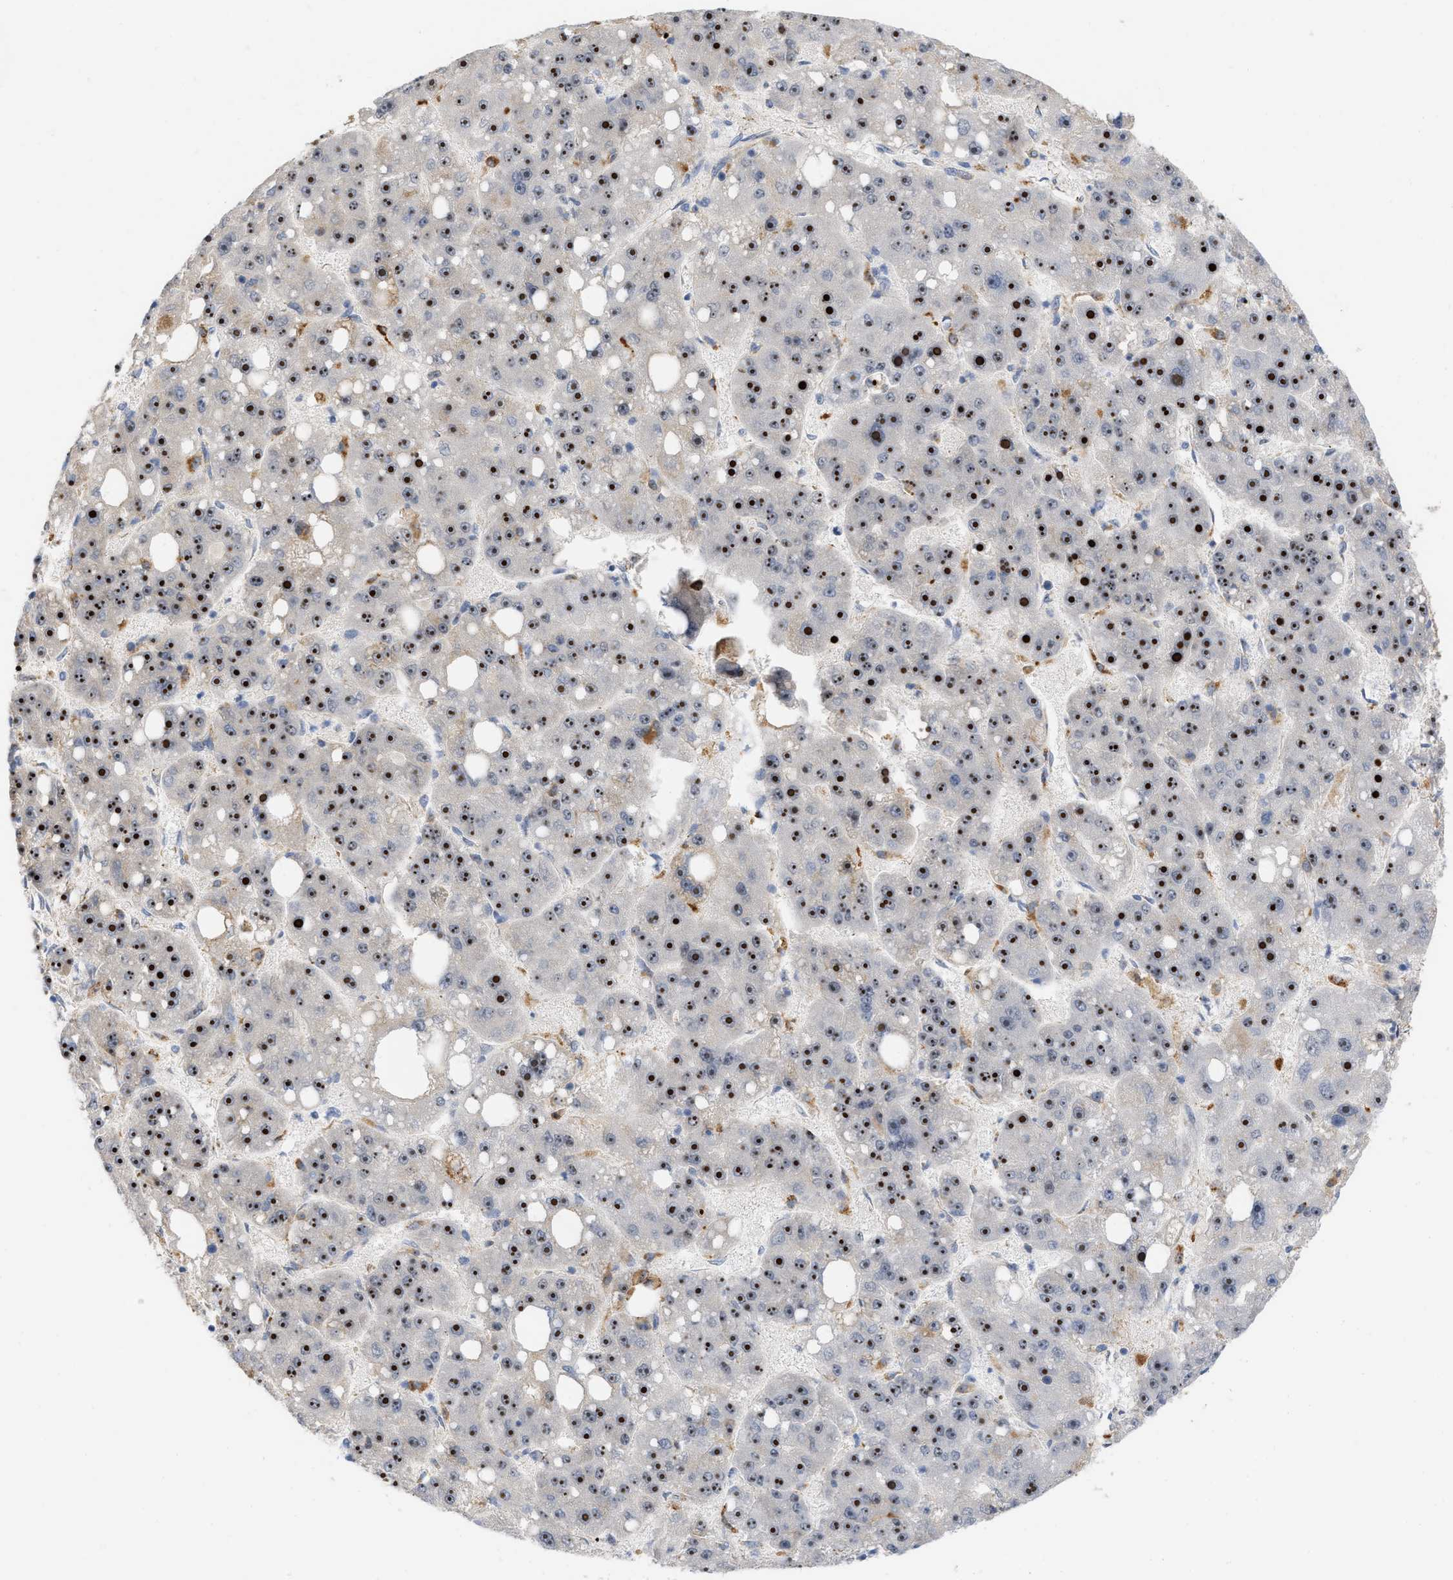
{"staining": {"intensity": "strong", "quantity": ">75%", "location": "nuclear"}, "tissue": "liver cancer", "cell_type": "Tumor cells", "image_type": "cancer", "snomed": [{"axis": "morphology", "description": "Carcinoma, Hepatocellular, NOS"}, {"axis": "topography", "description": "Liver"}], "caption": "Liver cancer stained with a brown dye demonstrates strong nuclear positive expression in approximately >75% of tumor cells.", "gene": "ELAC2", "patient": {"sex": "female", "age": 61}}